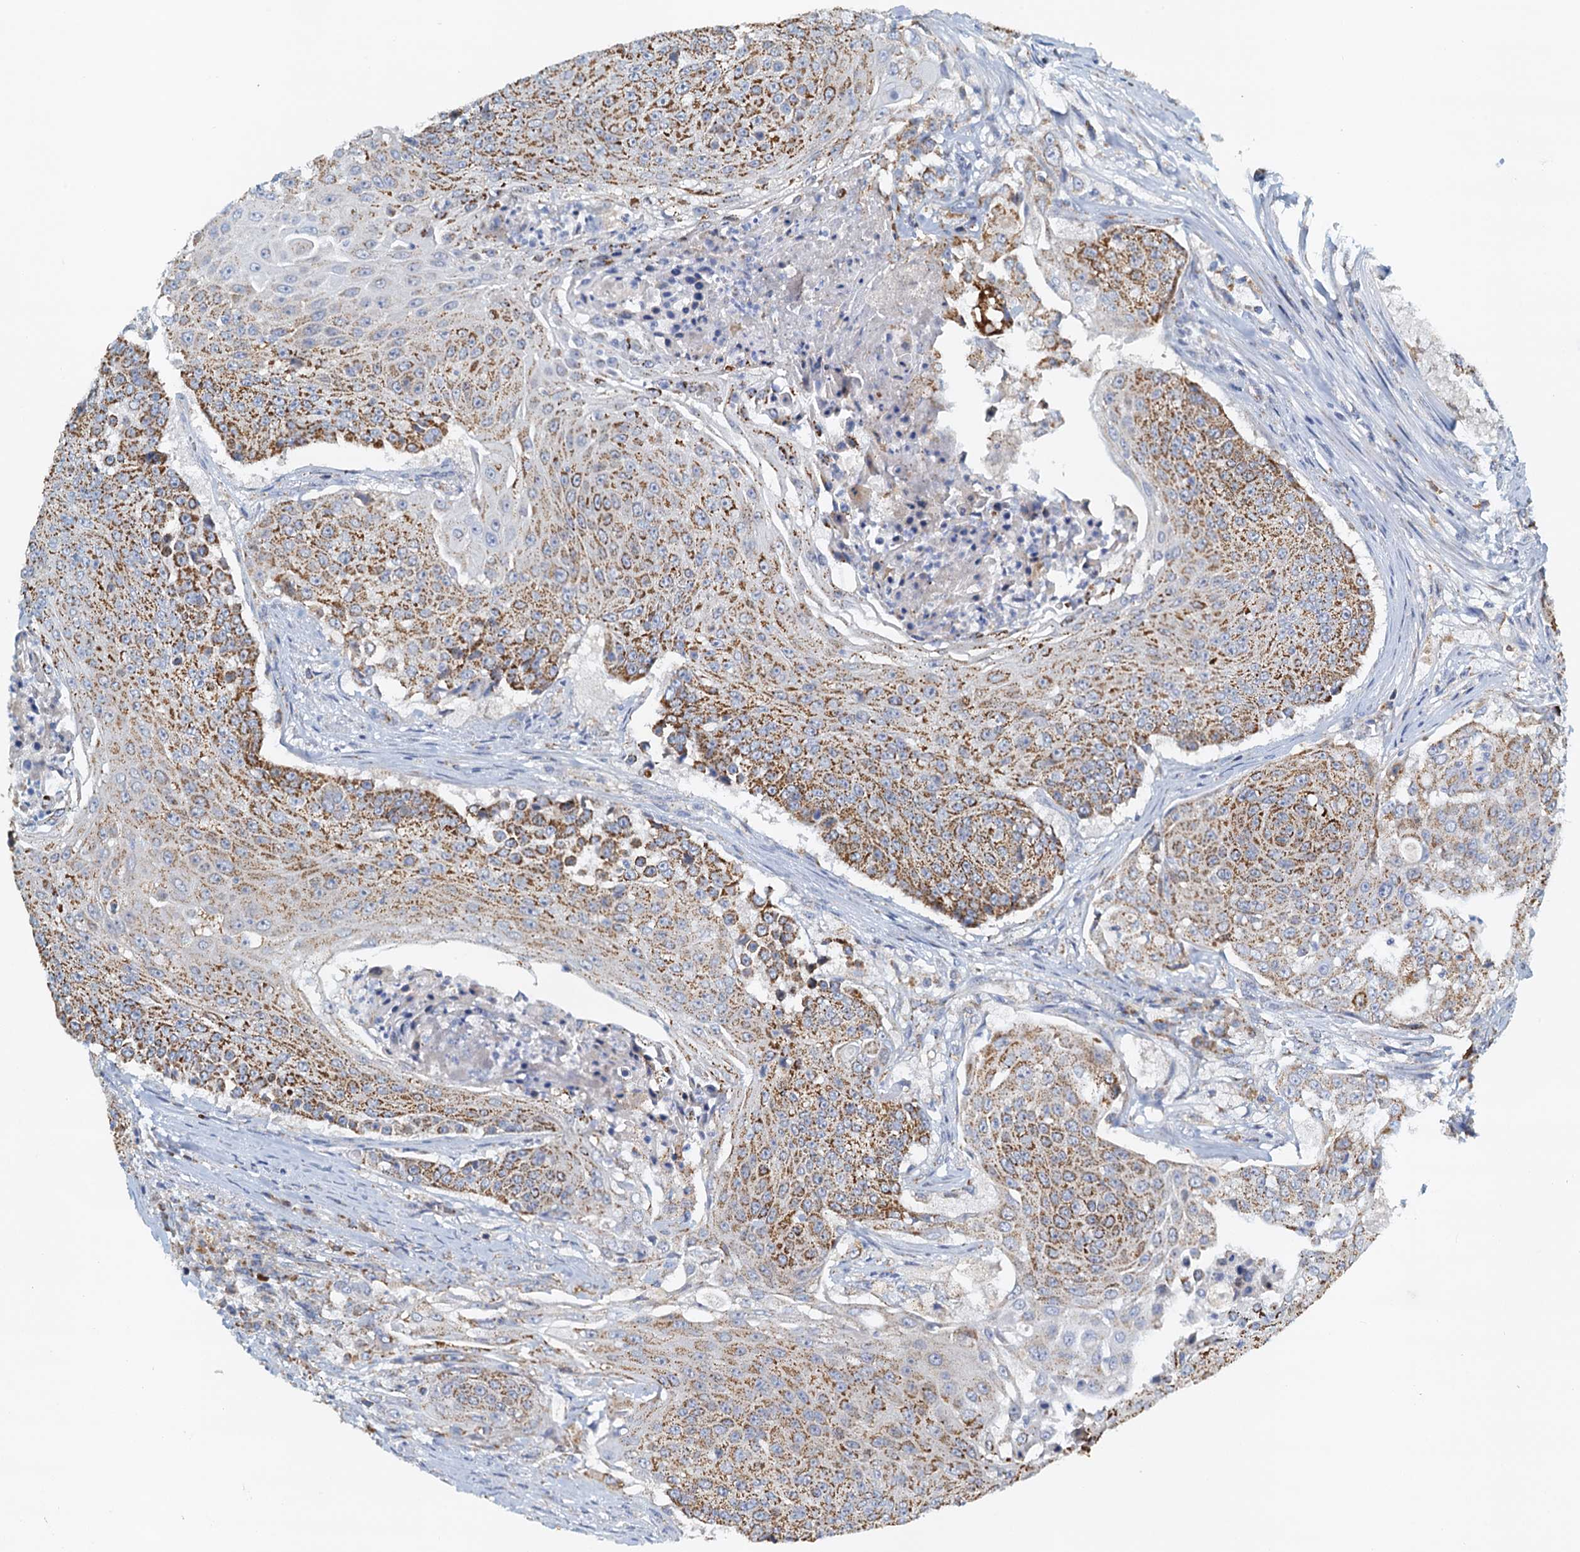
{"staining": {"intensity": "moderate", "quantity": ">75%", "location": "cytoplasmic/membranous"}, "tissue": "urothelial cancer", "cell_type": "Tumor cells", "image_type": "cancer", "snomed": [{"axis": "morphology", "description": "Urothelial carcinoma, High grade"}, {"axis": "topography", "description": "Urinary bladder"}], "caption": "Urothelial carcinoma (high-grade) stained for a protein displays moderate cytoplasmic/membranous positivity in tumor cells. Nuclei are stained in blue.", "gene": "POC1A", "patient": {"sex": "female", "age": 63}}